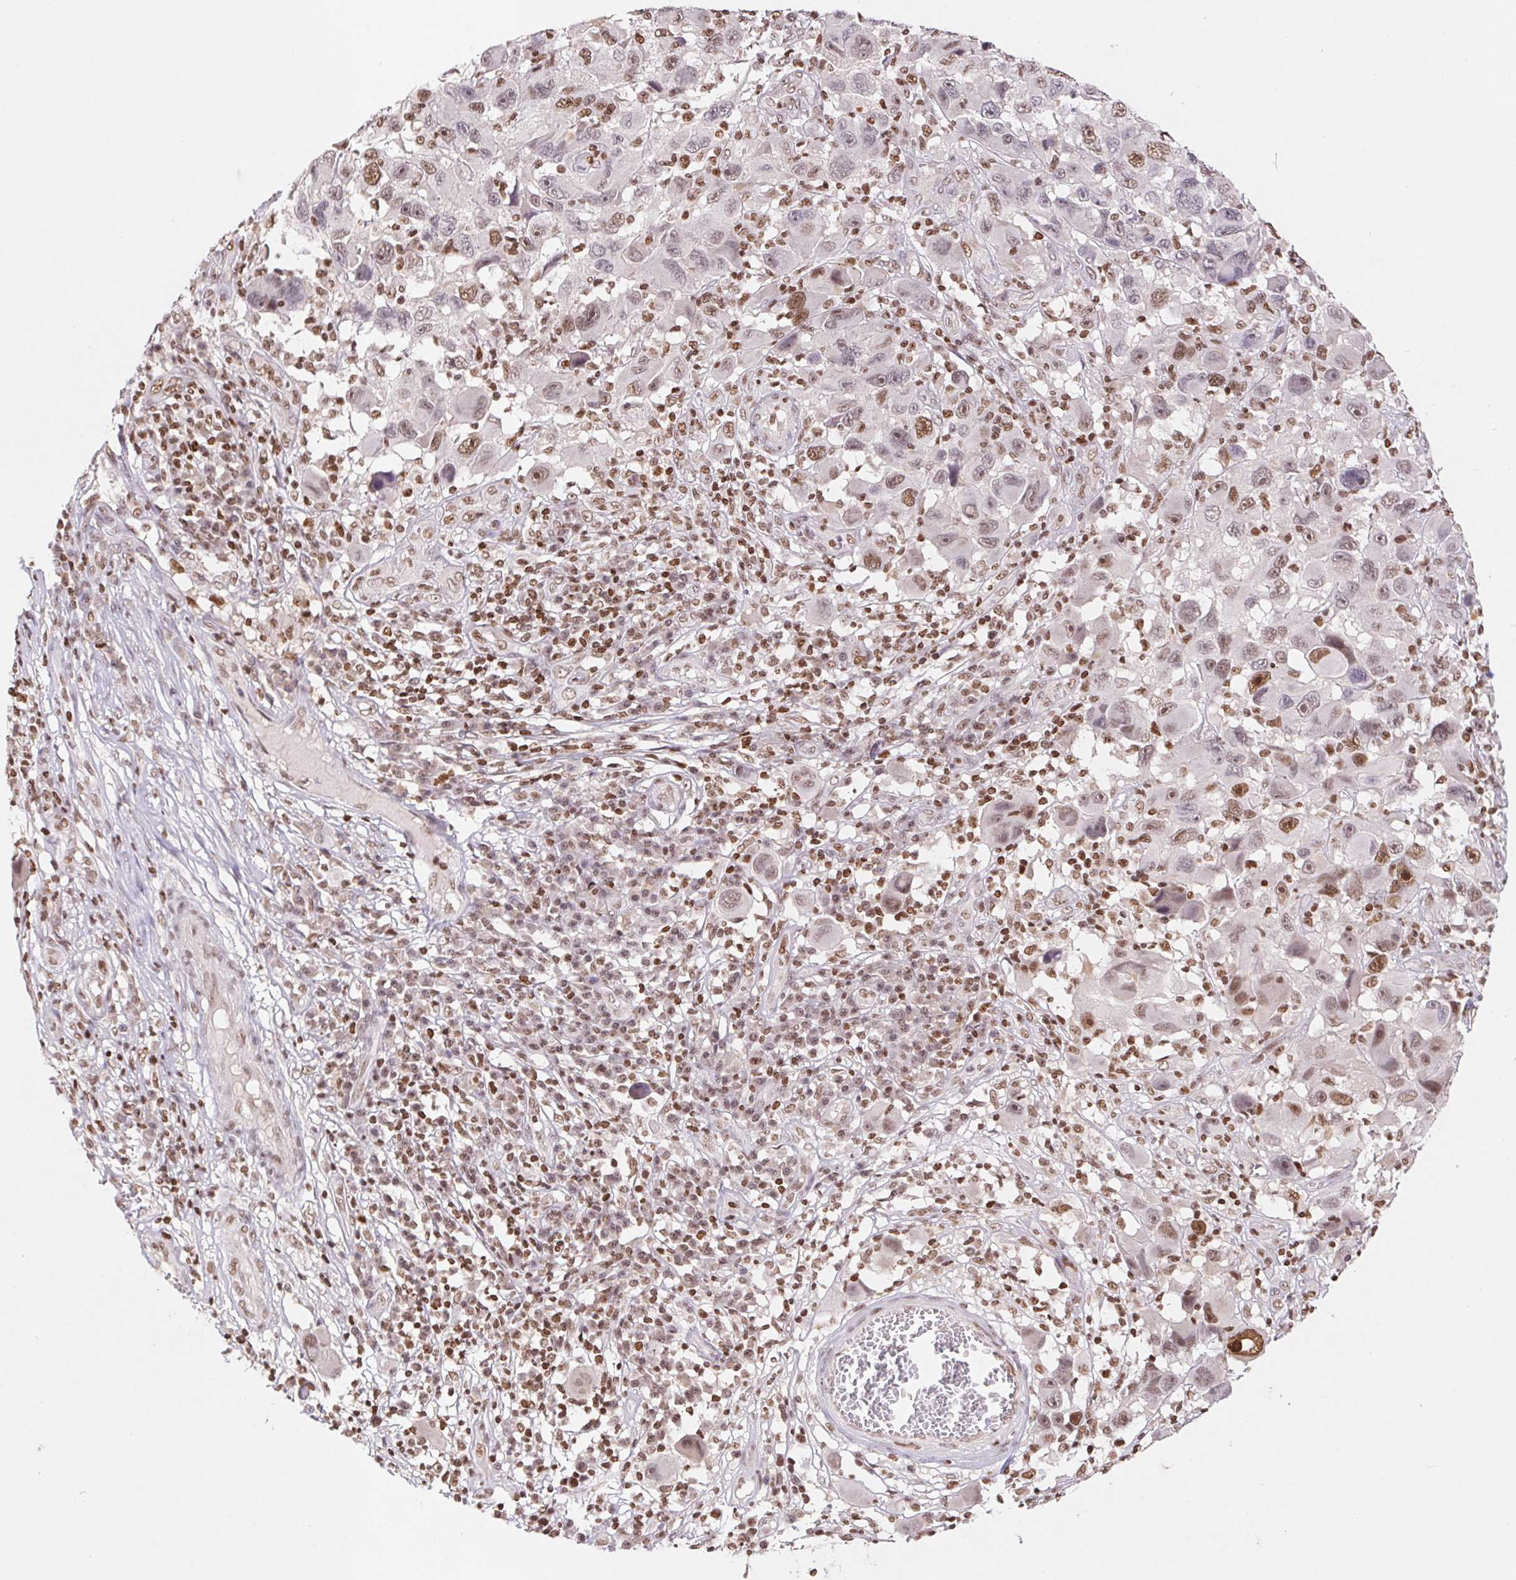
{"staining": {"intensity": "moderate", "quantity": "25%-75%", "location": "nuclear"}, "tissue": "melanoma", "cell_type": "Tumor cells", "image_type": "cancer", "snomed": [{"axis": "morphology", "description": "Malignant melanoma, NOS"}, {"axis": "topography", "description": "Skin"}], "caption": "A medium amount of moderate nuclear expression is seen in approximately 25%-75% of tumor cells in melanoma tissue. Using DAB (3,3'-diaminobenzidine) (brown) and hematoxylin (blue) stains, captured at high magnification using brightfield microscopy.", "gene": "POLD3", "patient": {"sex": "male", "age": 53}}